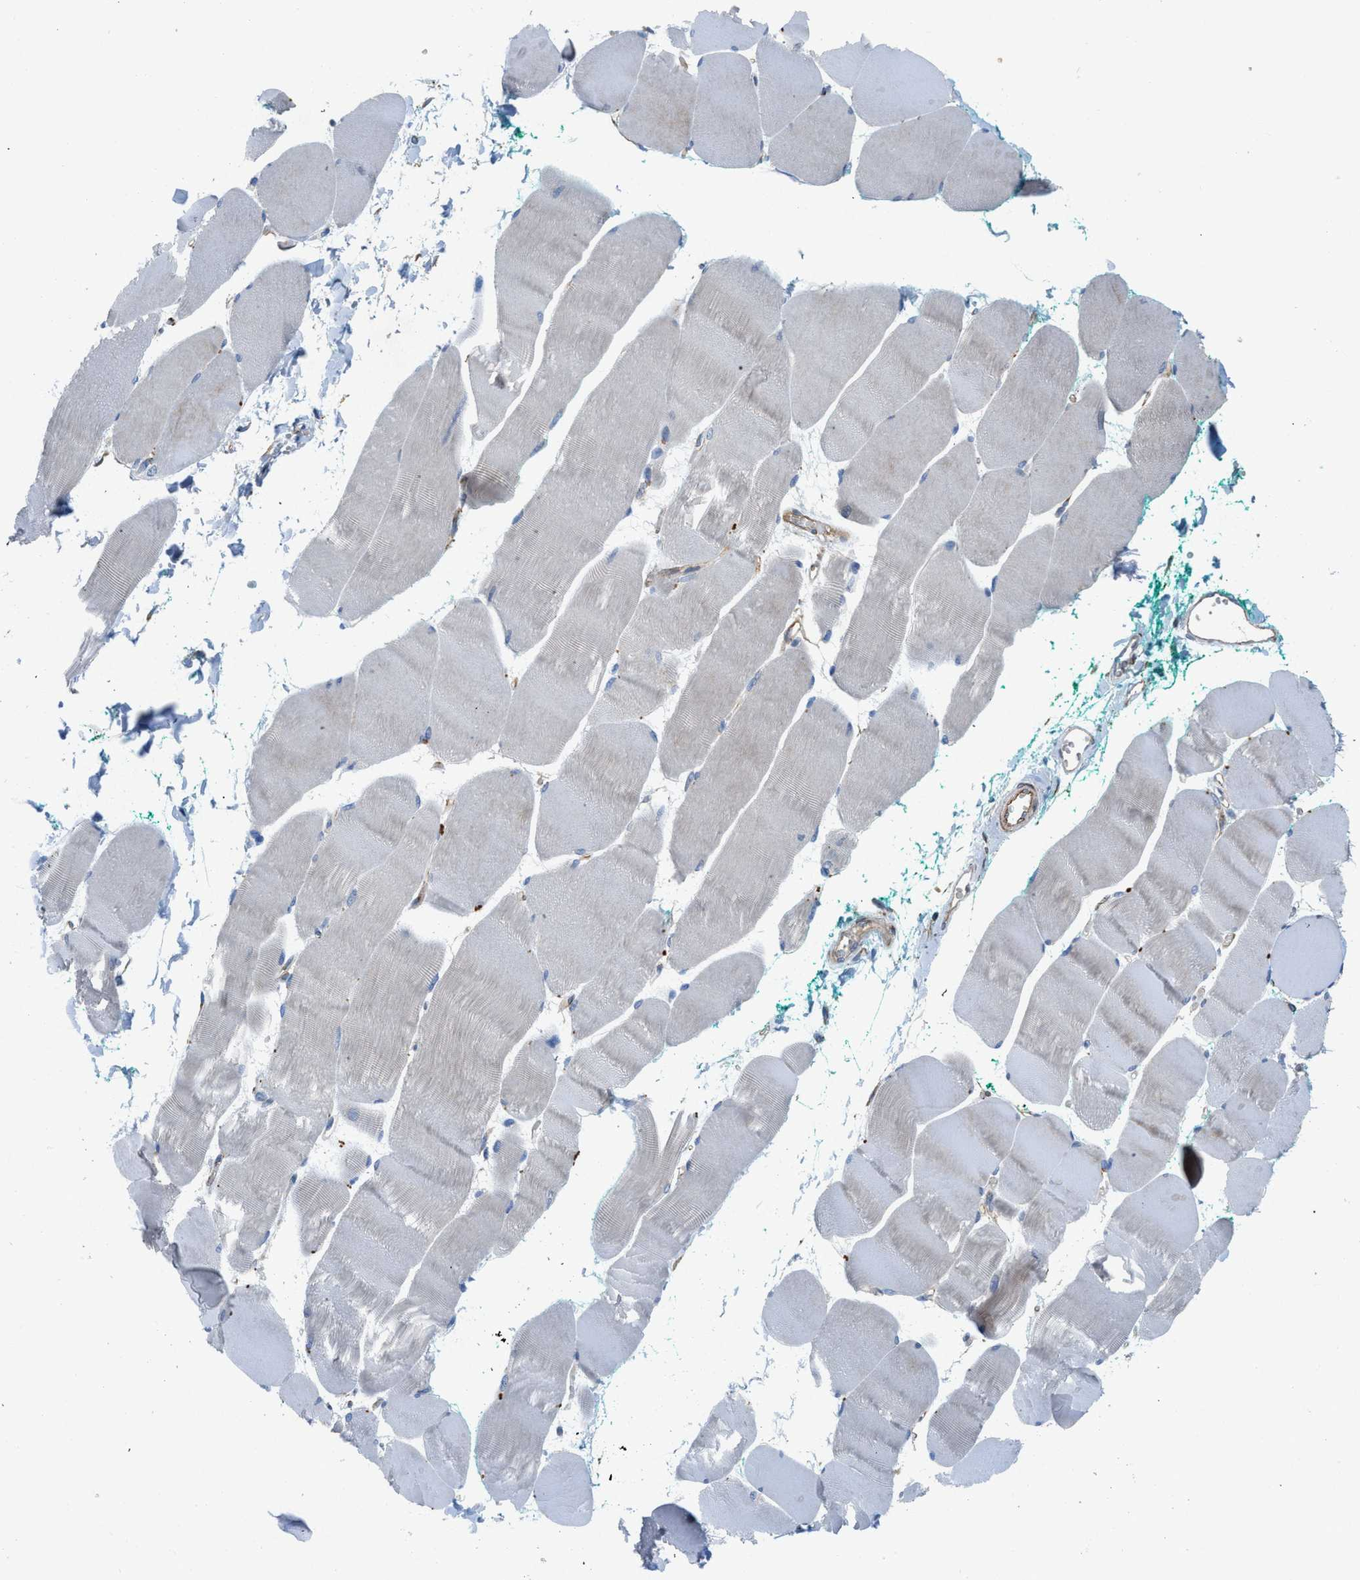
{"staining": {"intensity": "negative", "quantity": "none", "location": "none"}, "tissue": "skeletal muscle", "cell_type": "Myocytes", "image_type": "normal", "snomed": [{"axis": "morphology", "description": "Normal tissue, NOS"}, {"axis": "morphology", "description": "Squamous cell carcinoma, NOS"}, {"axis": "topography", "description": "Skeletal muscle"}], "caption": "Protein analysis of benign skeletal muscle reveals no significant staining in myocytes.", "gene": "TMEM248", "patient": {"sex": "male", "age": 51}}